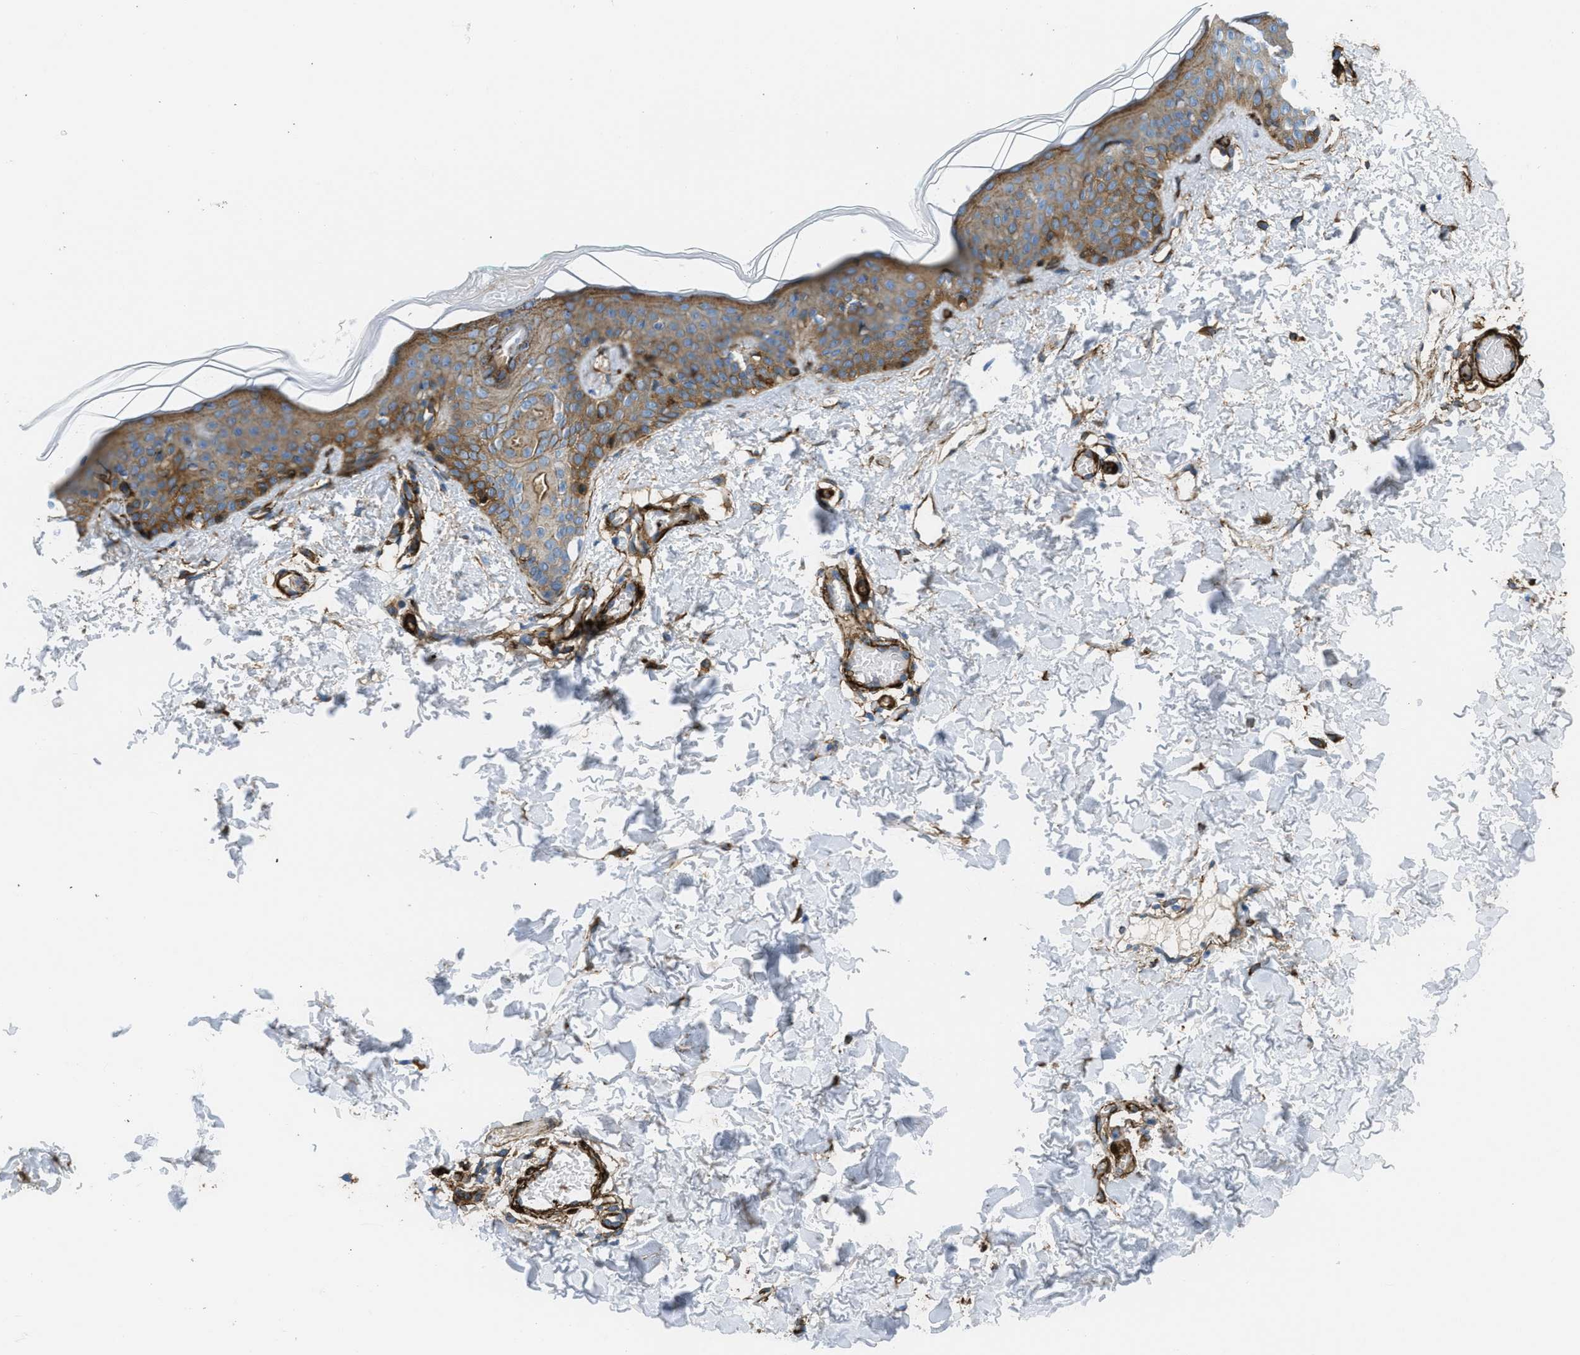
{"staining": {"intensity": "moderate", "quantity": ">75%", "location": "cytoplasmic/membranous"}, "tissue": "skin", "cell_type": "Fibroblasts", "image_type": "normal", "snomed": [{"axis": "morphology", "description": "Normal tissue, NOS"}, {"axis": "topography", "description": "Skin"}], "caption": "Brown immunohistochemical staining in benign skin displays moderate cytoplasmic/membranous staining in about >75% of fibroblasts.", "gene": "CALD1", "patient": {"sex": "male", "age": 30}}